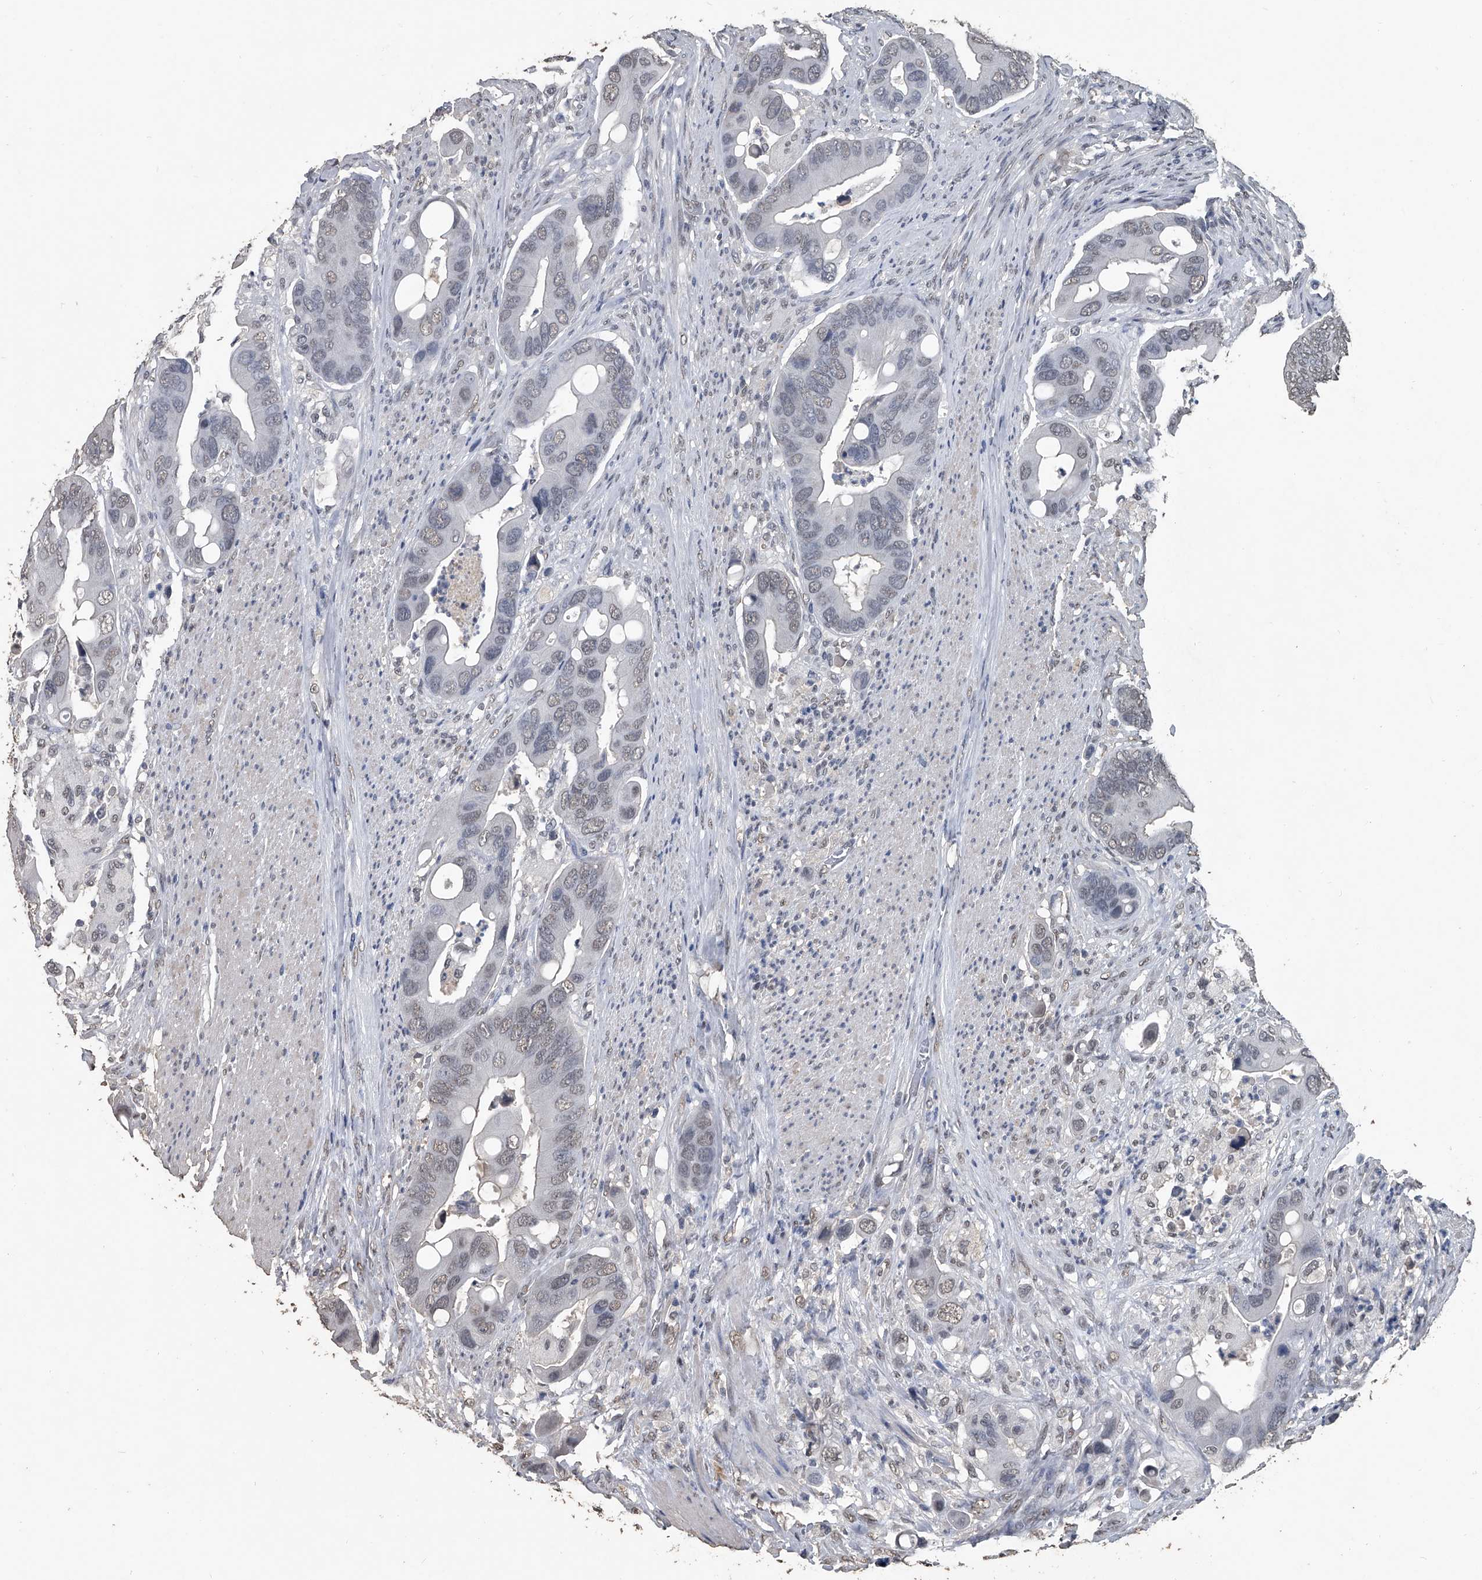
{"staining": {"intensity": "weak", "quantity": "25%-75%", "location": "nuclear"}, "tissue": "colorectal cancer", "cell_type": "Tumor cells", "image_type": "cancer", "snomed": [{"axis": "morphology", "description": "Adenocarcinoma, NOS"}, {"axis": "topography", "description": "Rectum"}], "caption": "Brown immunohistochemical staining in human colorectal cancer reveals weak nuclear expression in approximately 25%-75% of tumor cells.", "gene": "MATR3", "patient": {"sex": "female", "age": 57}}